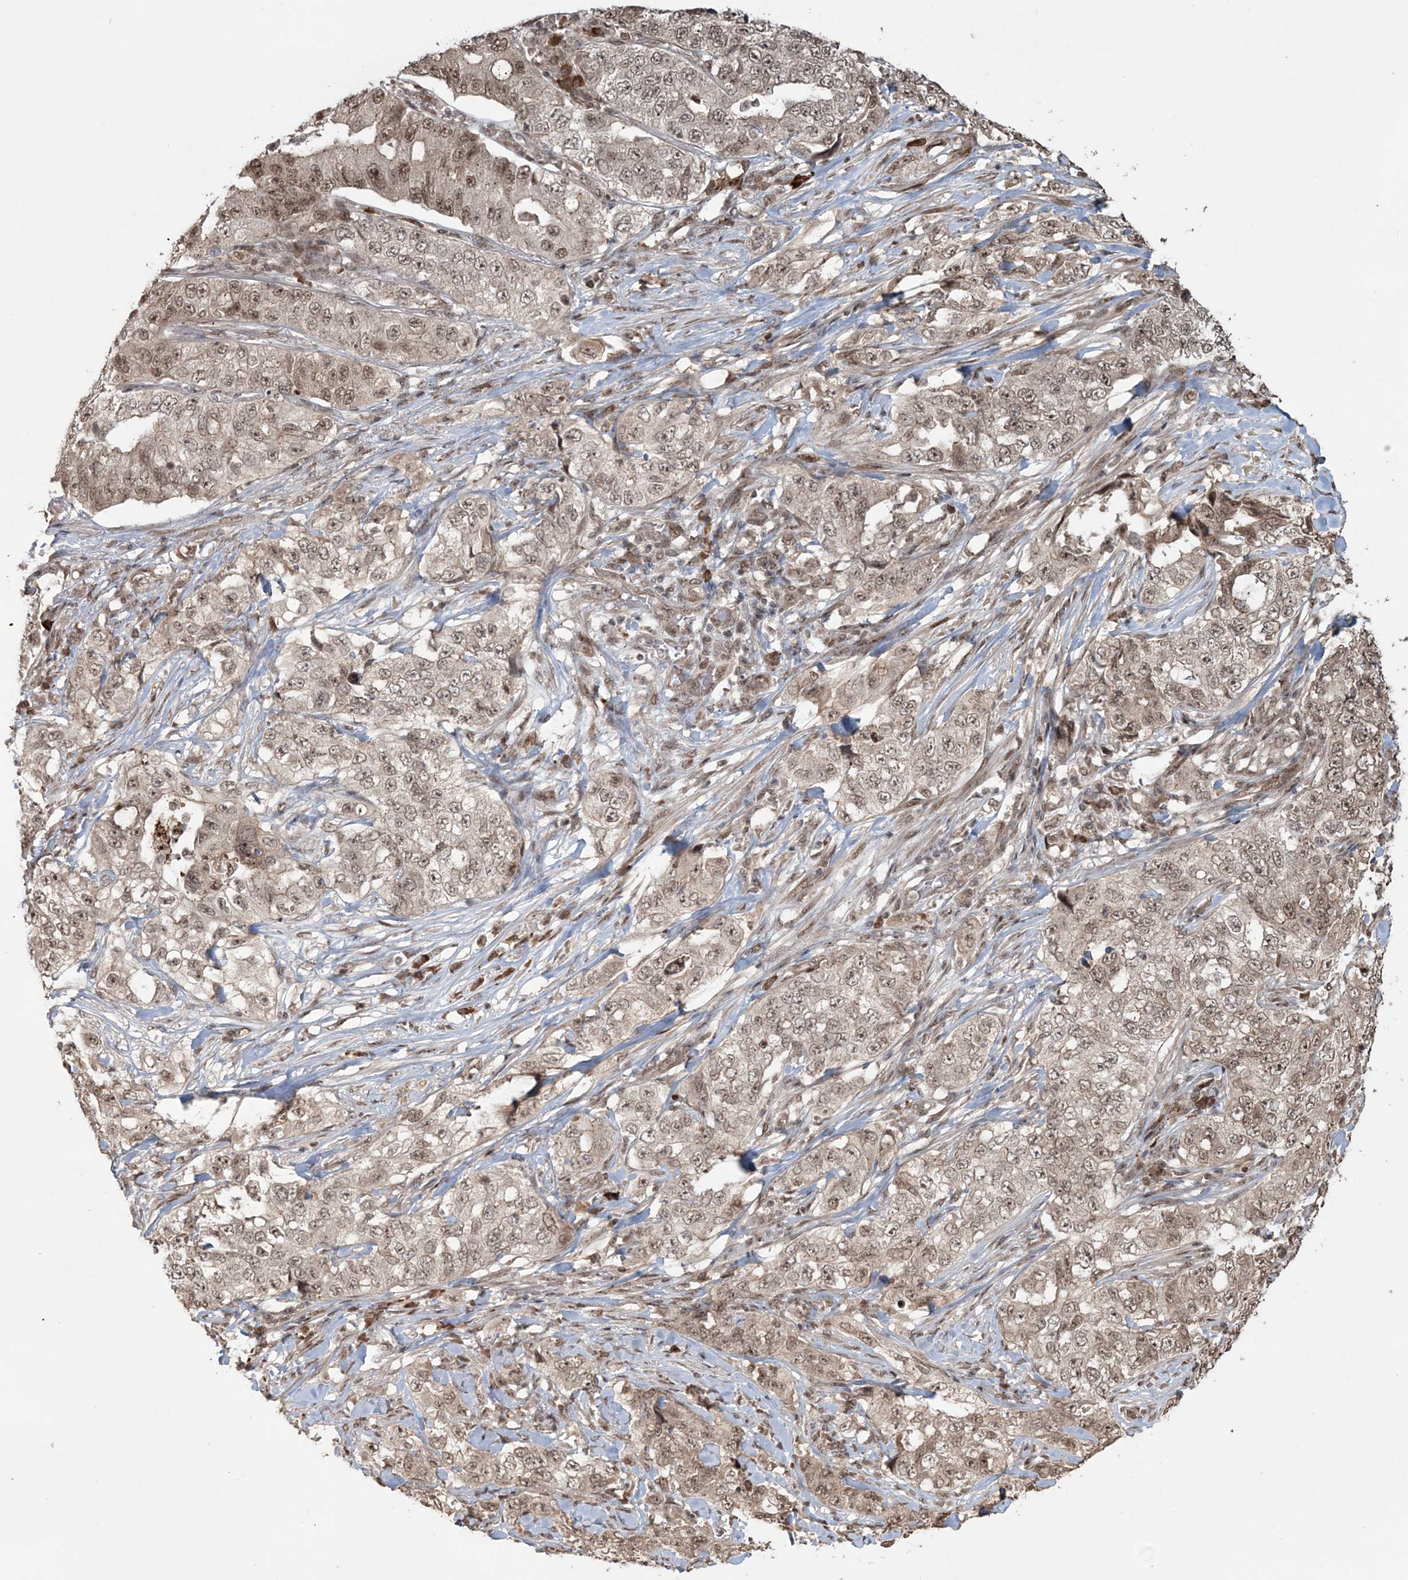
{"staining": {"intensity": "moderate", "quantity": ">75%", "location": "cytoplasmic/membranous,nuclear"}, "tissue": "lung cancer", "cell_type": "Tumor cells", "image_type": "cancer", "snomed": [{"axis": "morphology", "description": "Adenocarcinoma, NOS"}, {"axis": "topography", "description": "Lung"}], "caption": "This is an image of immunohistochemistry staining of adenocarcinoma (lung), which shows moderate positivity in the cytoplasmic/membranous and nuclear of tumor cells.", "gene": "EPB41L4A", "patient": {"sex": "female", "age": 51}}